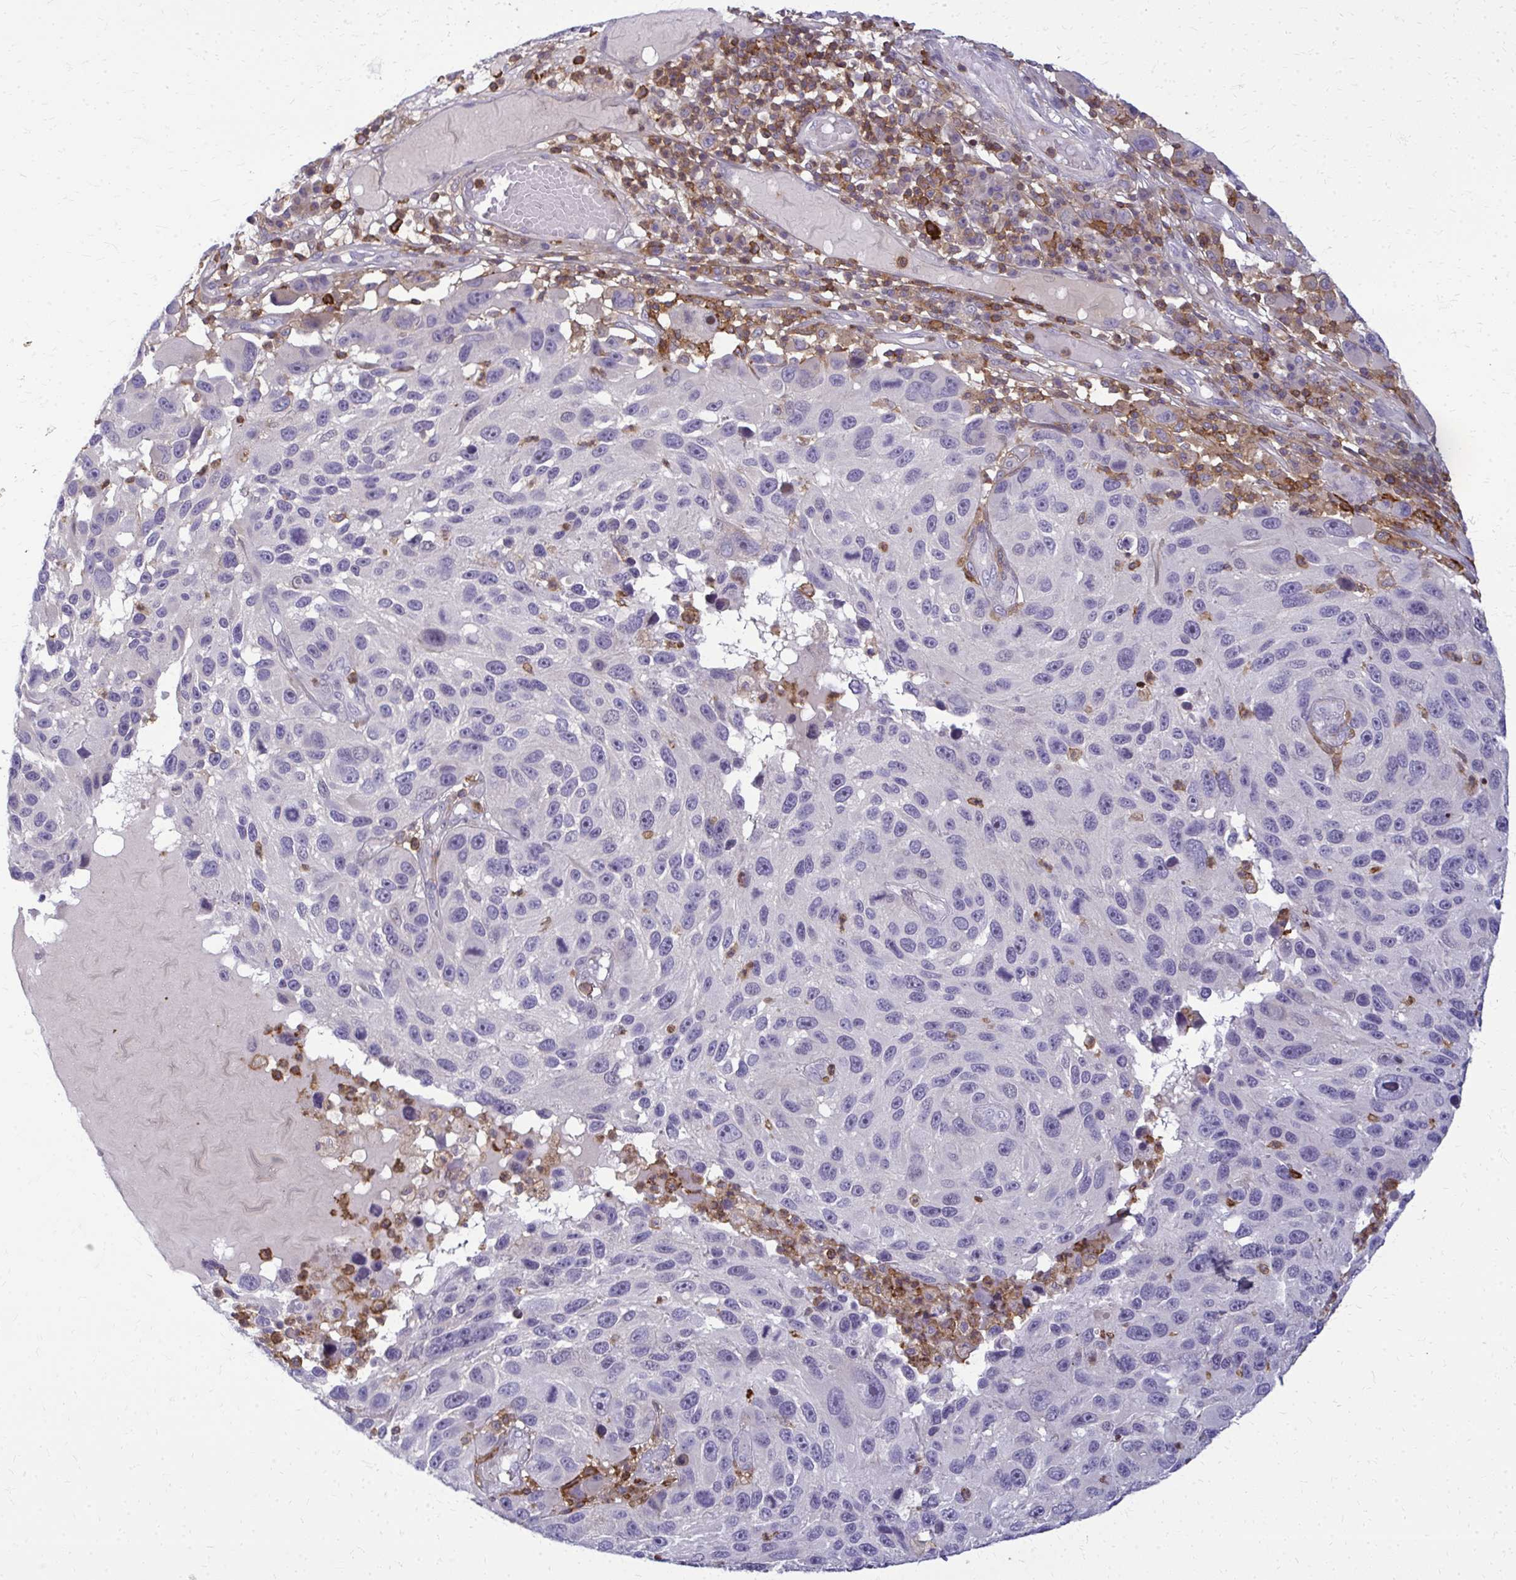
{"staining": {"intensity": "negative", "quantity": "none", "location": "none"}, "tissue": "melanoma", "cell_type": "Tumor cells", "image_type": "cancer", "snomed": [{"axis": "morphology", "description": "Malignant melanoma, NOS"}, {"axis": "topography", "description": "Skin"}], "caption": "High magnification brightfield microscopy of melanoma stained with DAB (brown) and counterstained with hematoxylin (blue): tumor cells show no significant positivity. (Brightfield microscopy of DAB IHC at high magnification).", "gene": "AP5M1", "patient": {"sex": "male", "age": 53}}